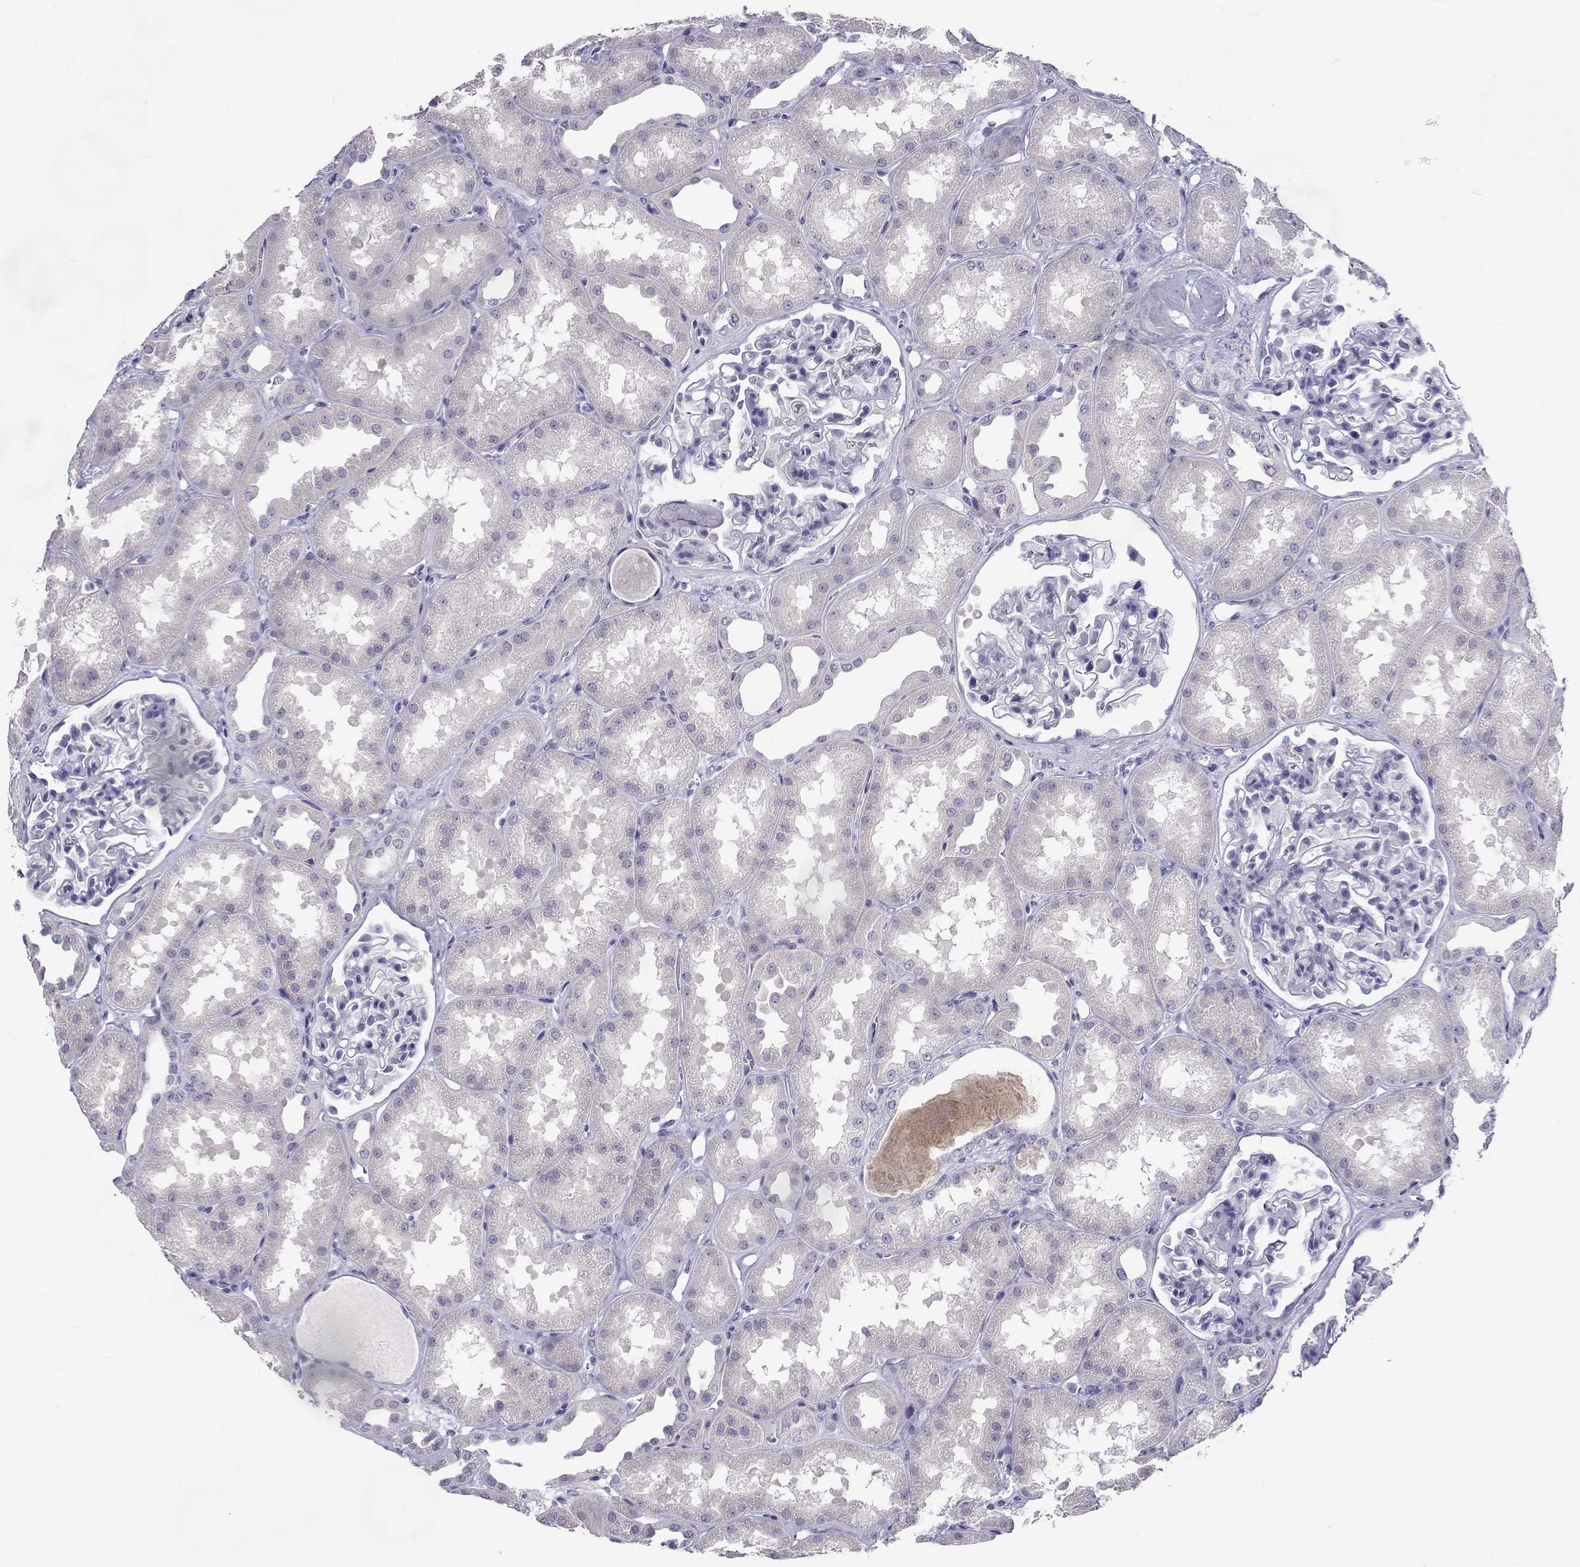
{"staining": {"intensity": "negative", "quantity": "none", "location": "none"}, "tissue": "kidney", "cell_type": "Cells in glomeruli", "image_type": "normal", "snomed": [{"axis": "morphology", "description": "Normal tissue, NOS"}, {"axis": "topography", "description": "Kidney"}], "caption": "The micrograph shows no significant staining in cells in glomeruli of kidney. (DAB (3,3'-diaminobenzidine) immunohistochemistry (IHC) with hematoxylin counter stain).", "gene": "SLC6A3", "patient": {"sex": "male", "age": 61}}